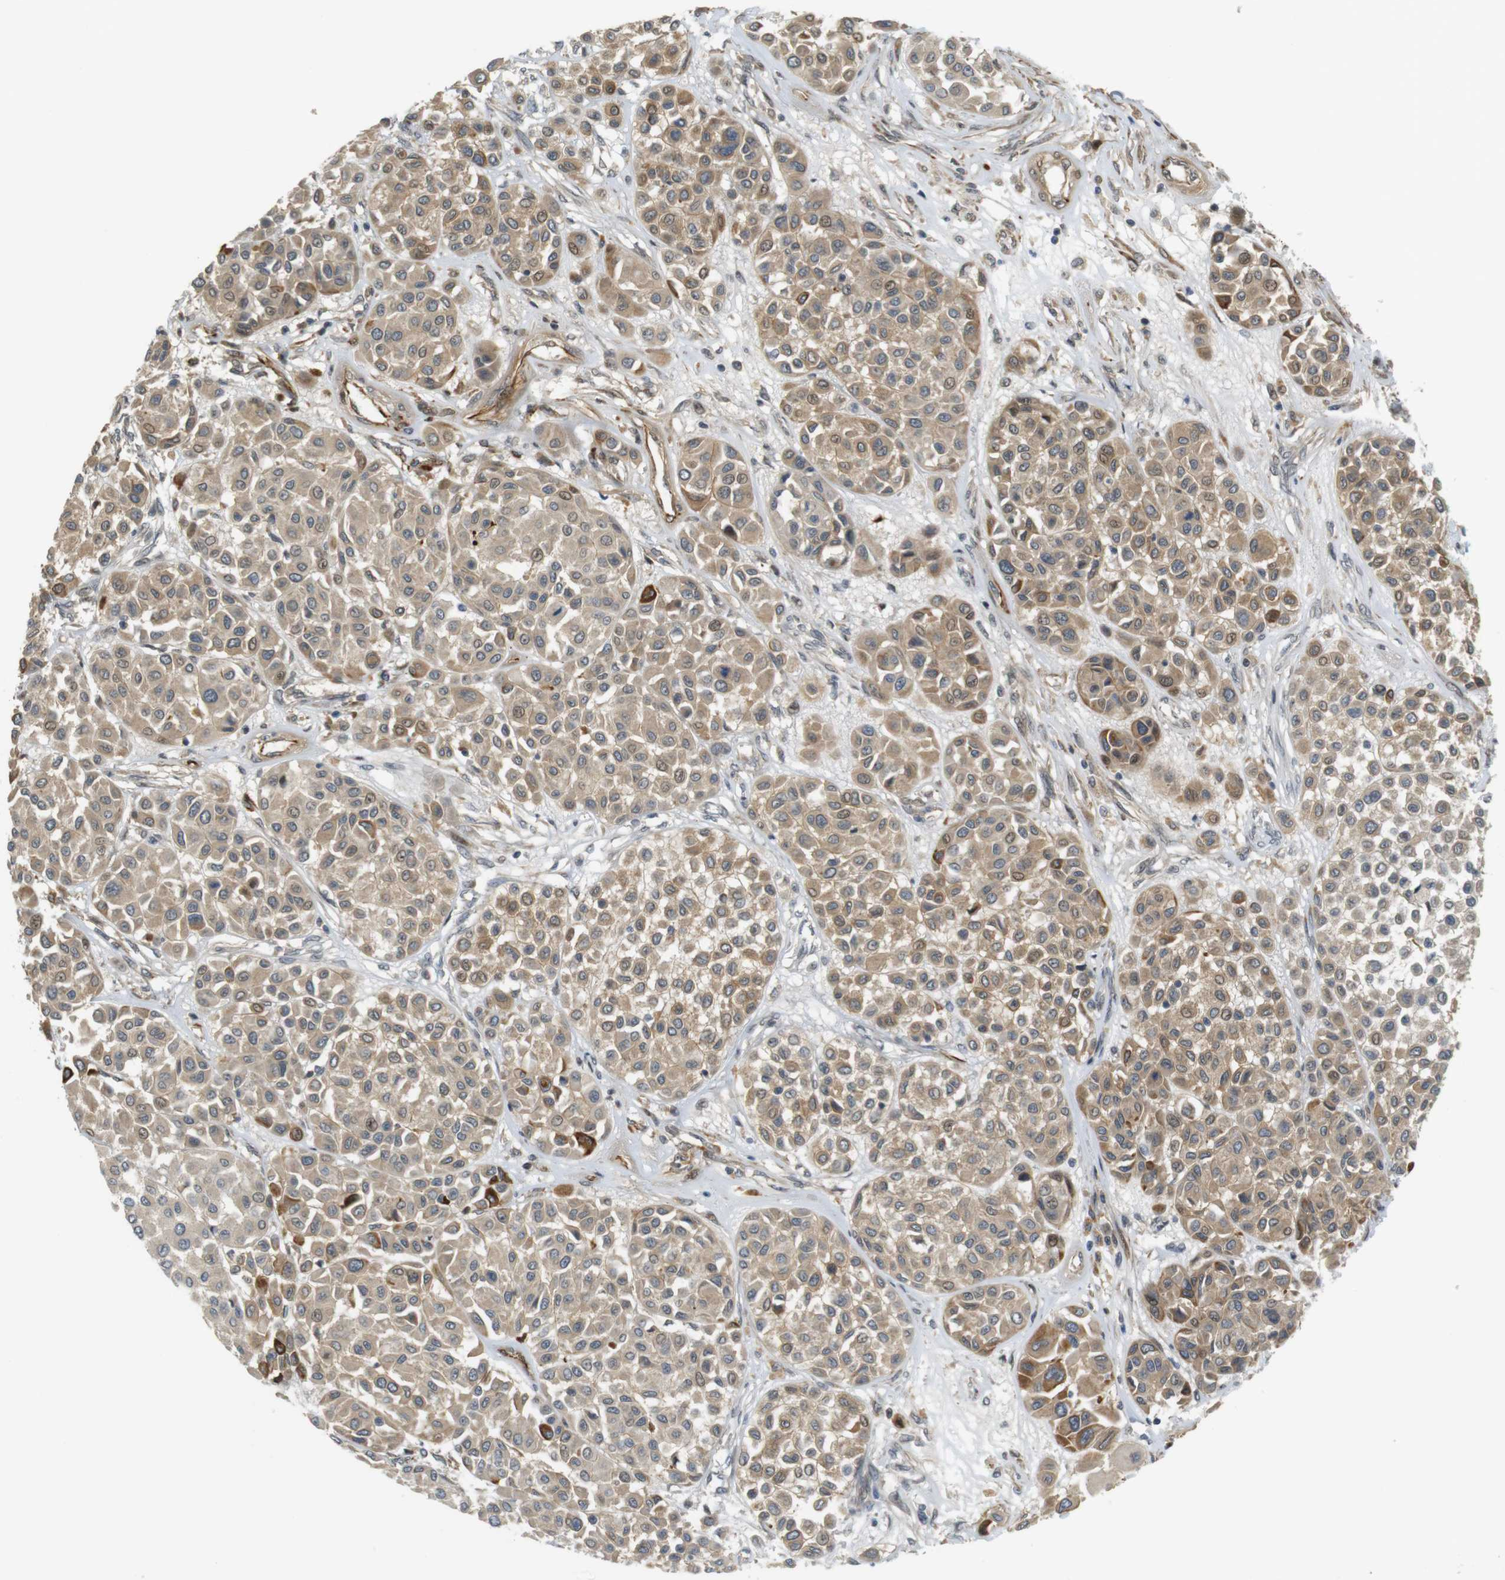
{"staining": {"intensity": "moderate", "quantity": ">75%", "location": "cytoplasmic/membranous,nuclear"}, "tissue": "melanoma", "cell_type": "Tumor cells", "image_type": "cancer", "snomed": [{"axis": "morphology", "description": "Malignant melanoma, Metastatic site"}, {"axis": "topography", "description": "Soft tissue"}], "caption": "Human malignant melanoma (metastatic site) stained with a protein marker demonstrates moderate staining in tumor cells.", "gene": "TSPAN9", "patient": {"sex": "male", "age": 41}}